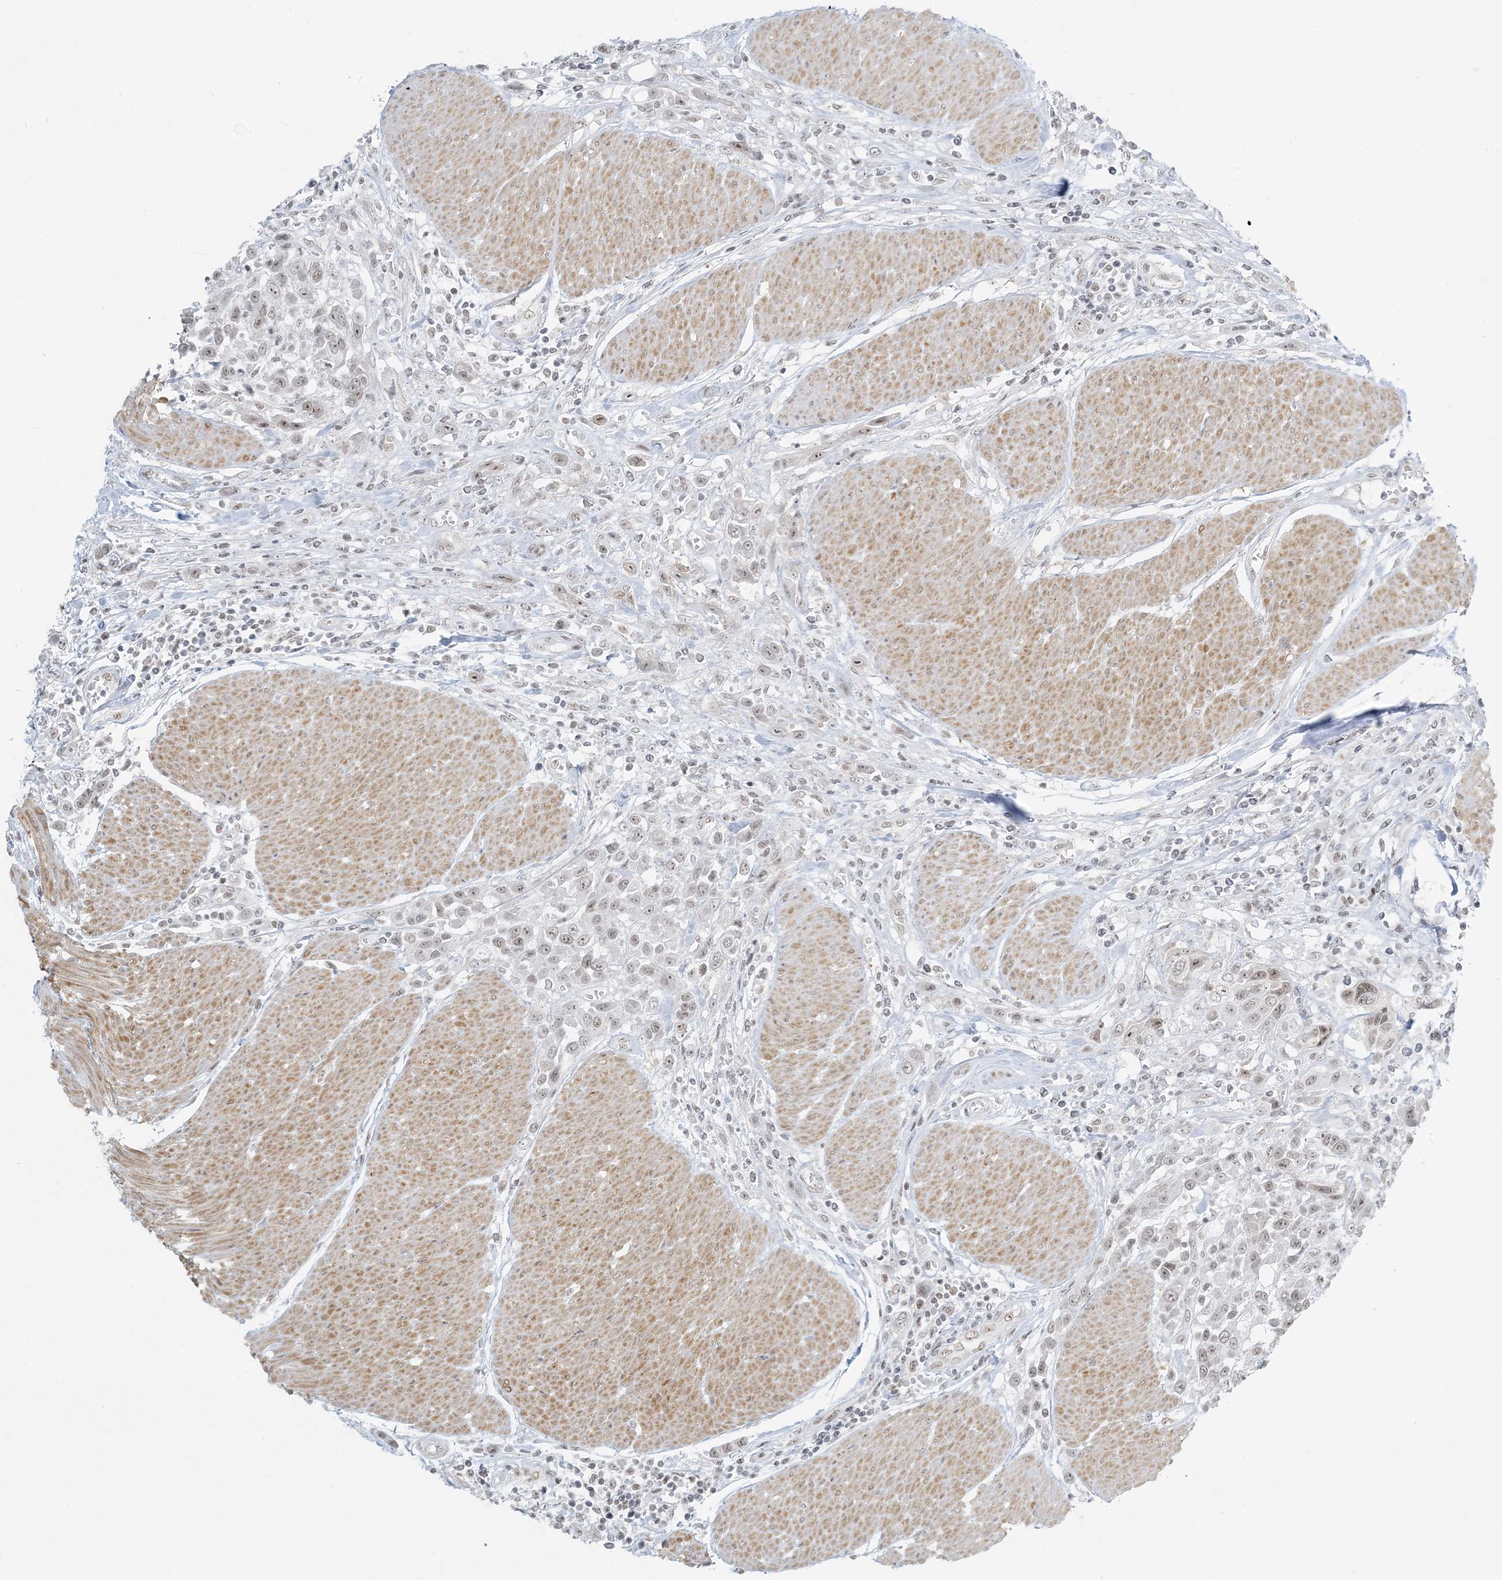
{"staining": {"intensity": "weak", "quantity": "25%-75%", "location": "nuclear"}, "tissue": "urothelial cancer", "cell_type": "Tumor cells", "image_type": "cancer", "snomed": [{"axis": "morphology", "description": "Urothelial carcinoma, High grade"}, {"axis": "topography", "description": "Urinary bladder"}], "caption": "Urothelial cancer tissue exhibits weak nuclear expression in approximately 25%-75% of tumor cells", "gene": "ZNF787", "patient": {"sex": "male", "age": 50}}